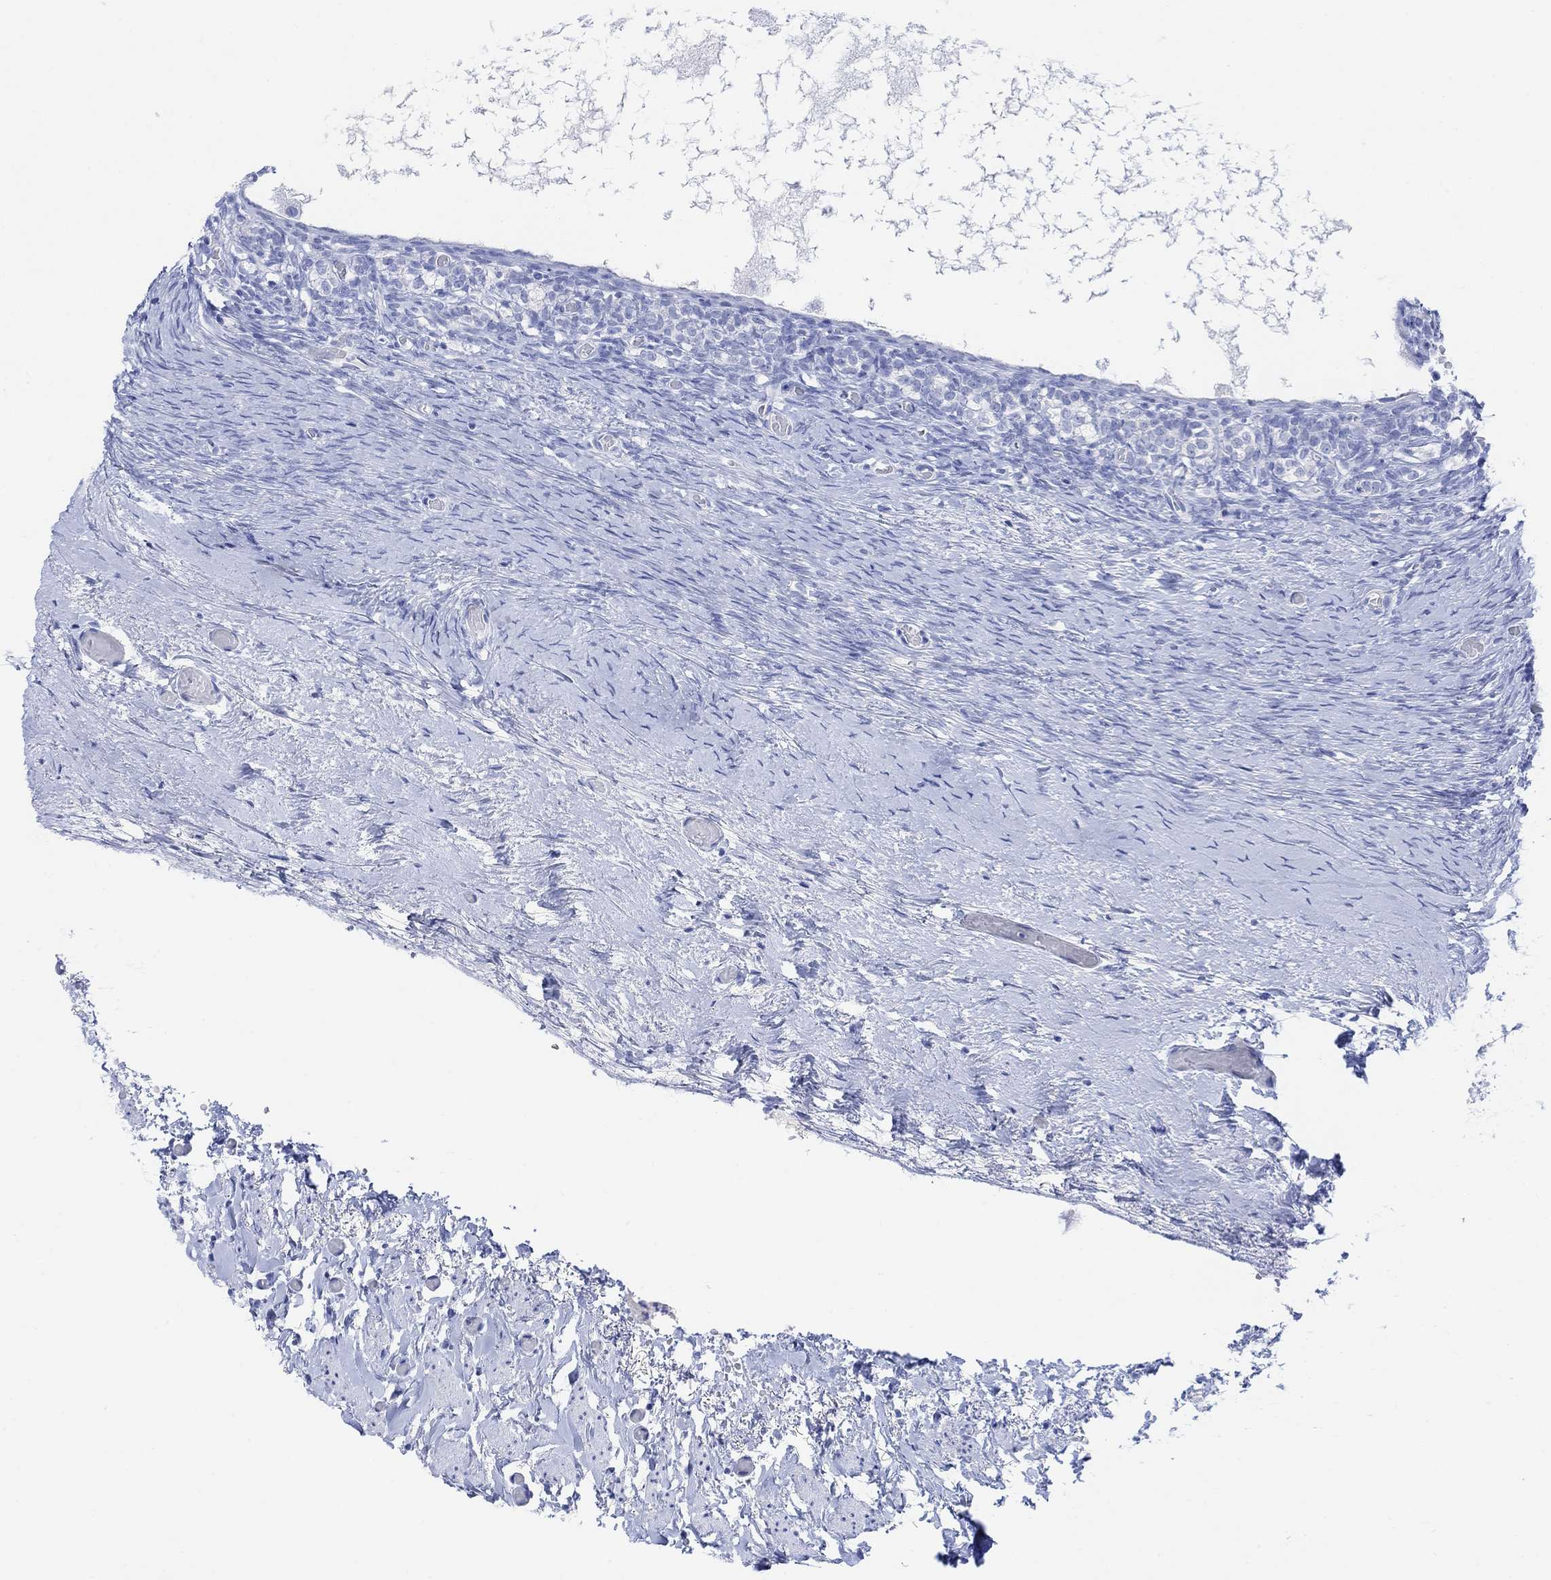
{"staining": {"intensity": "negative", "quantity": "none", "location": "none"}, "tissue": "ovary", "cell_type": "Follicle cells", "image_type": "normal", "snomed": [{"axis": "morphology", "description": "Normal tissue, NOS"}, {"axis": "topography", "description": "Ovary"}], "caption": "Immunohistochemical staining of normal human ovary reveals no significant expression in follicle cells.", "gene": "GNG13", "patient": {"sex": "female", "age": 39}}